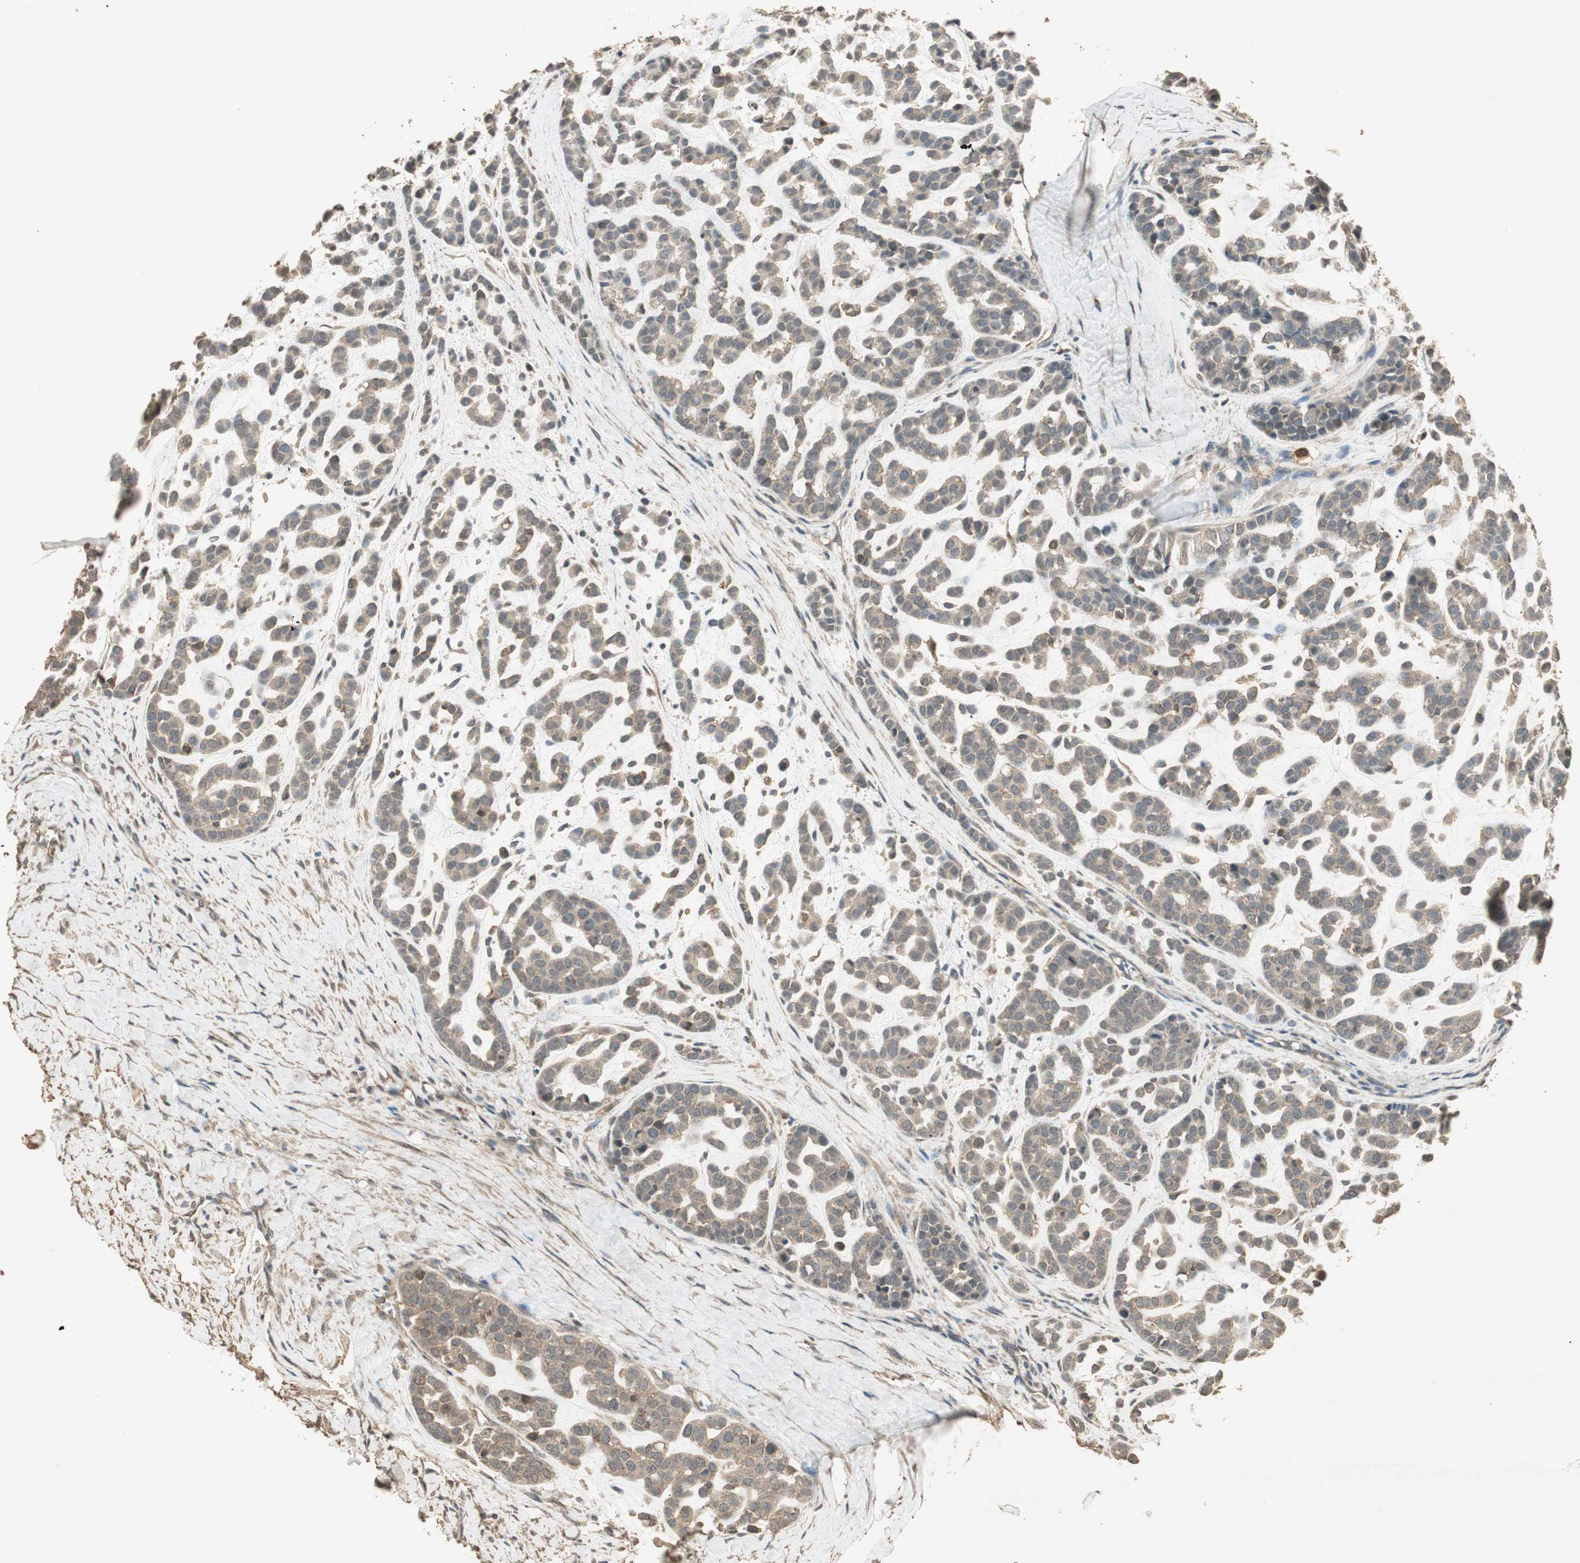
{"staining": {"intensity": "weak", "quantity": "25%-75%", "location": "cytoplasmic/membranous"}, "tissue": "head and neck cancer", "cell_type": "Tumor cells", "image_type": "cancer", "snomed": [{"axis": "morphology", "description": "Adenocarcinoma, NOS"}, {"axis": "morphology", "description": "Adenoma, NOS"}, {"axis": "topography", "description": "Head-Neck"}], "caption": "Immunohistochemistry micrograph of neoplastic tissue: human head and neck cancer (adenoma) stained using IHC demonstrates low levels of weak protein expression localized specifically in the cytoplasmic/membranous of tumor cells, appearing as a cytoplasmic/membranous brown color.", "gene": "USP2", "patient": {"sex": "female", "age": 55}}